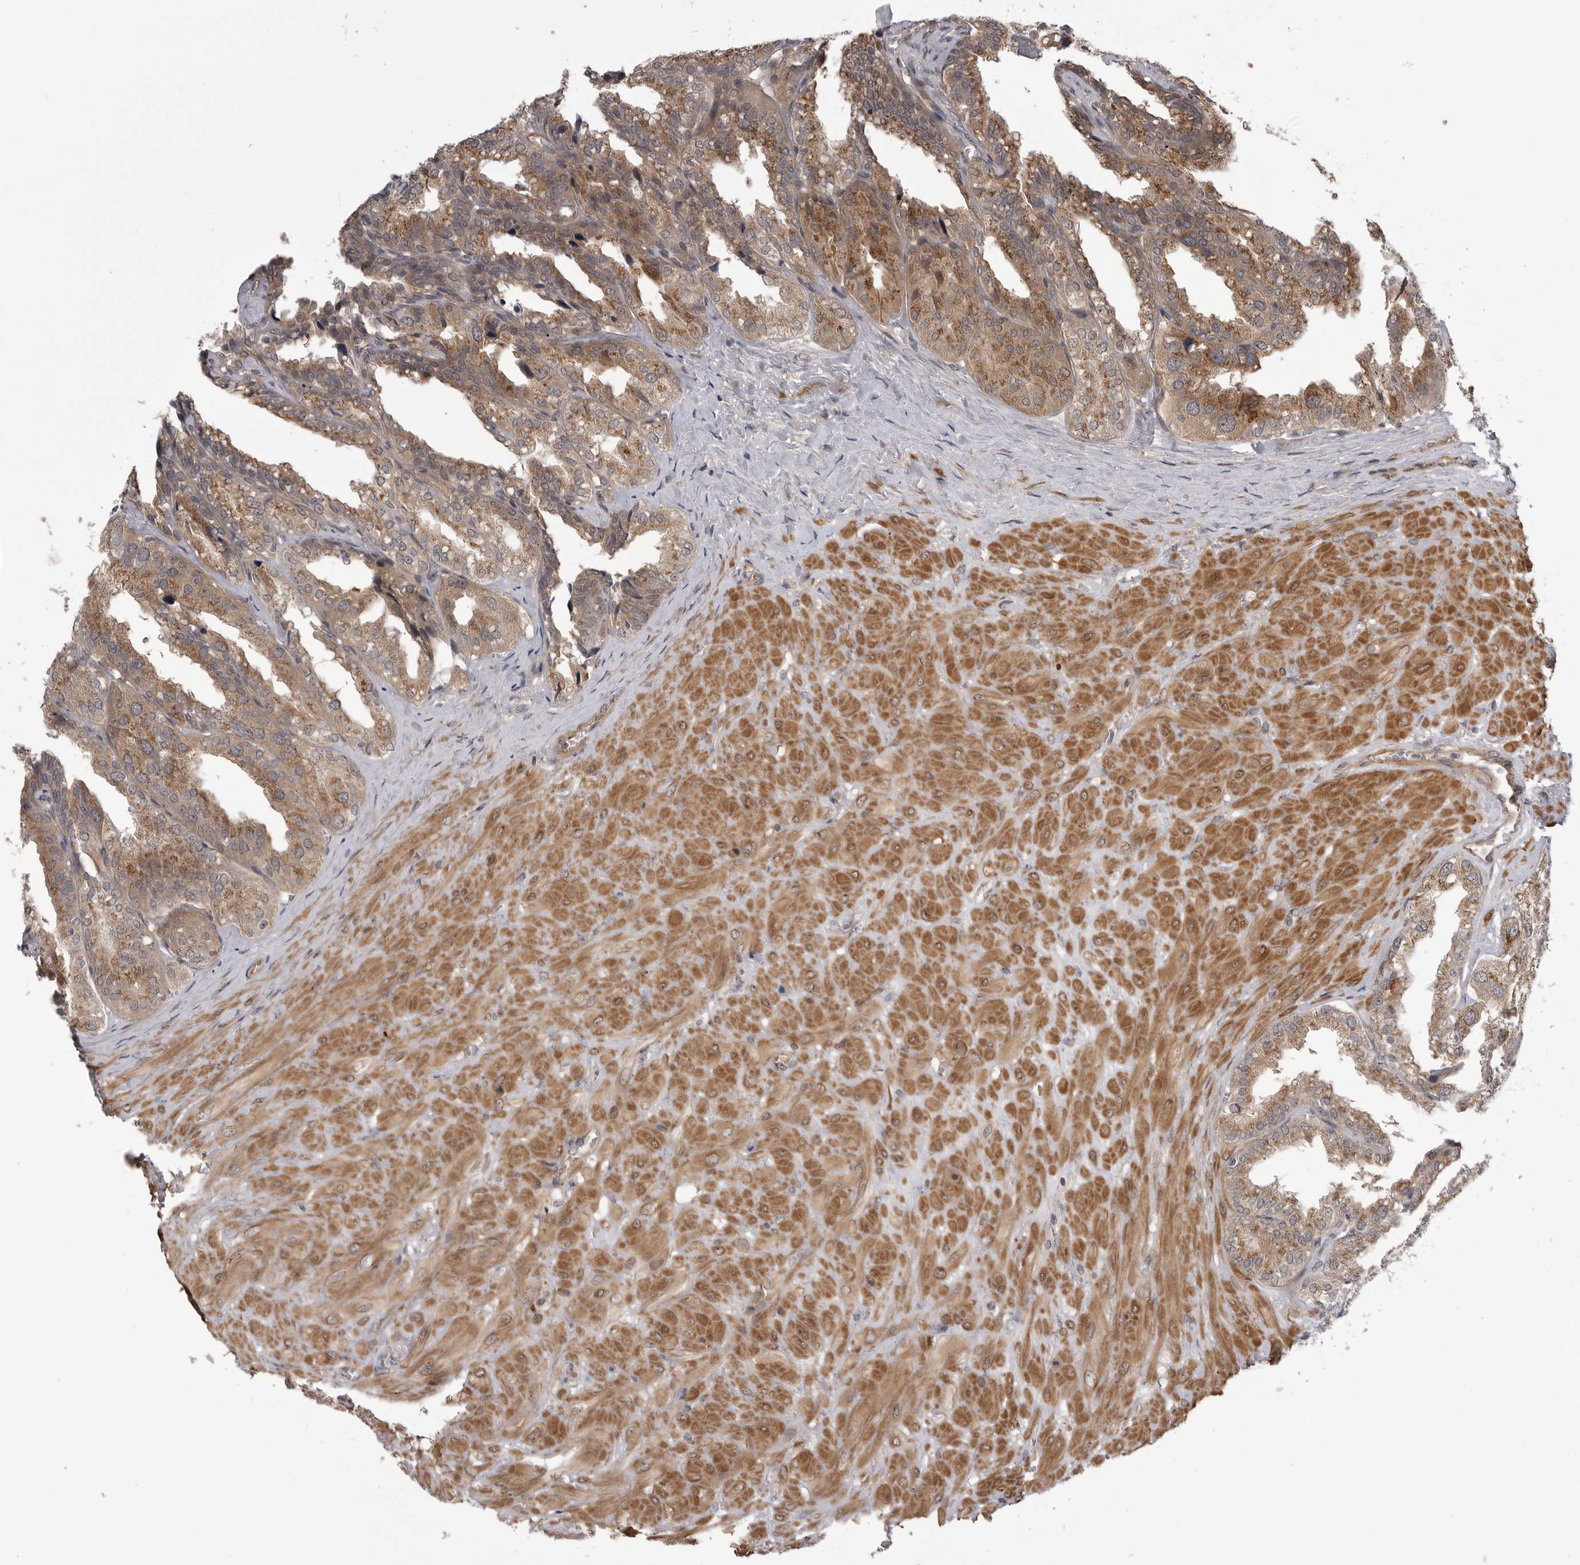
{"staining": {"intensity": "moderate", "quantity": ">75%", "location": "cytoplasmic/membranous"}, "tissue": "seminal vesicle", "cell_type": "Glandular cells", "image_type": "normal", "snomed": [{"axis": "morphology", "description": "Normal tissue, NOS"}, {"axis": "topography", "description": "Prostate"}, {"axis": "topography", "description": "Seminal veicle"}], "caption": "Immunohistochemistry (IHC) histopathology image of benign seminal vesicle: seminal vesicle stained using immunohistochemistry displays medium levels of moderate protein expression localized specifically in the cytoplasmic/membranous of glandular cells, appearing as a cytoplasmic/membranous brown color.", "gene": "PDCL", "patient": {"sex": "male", "age": 51}}